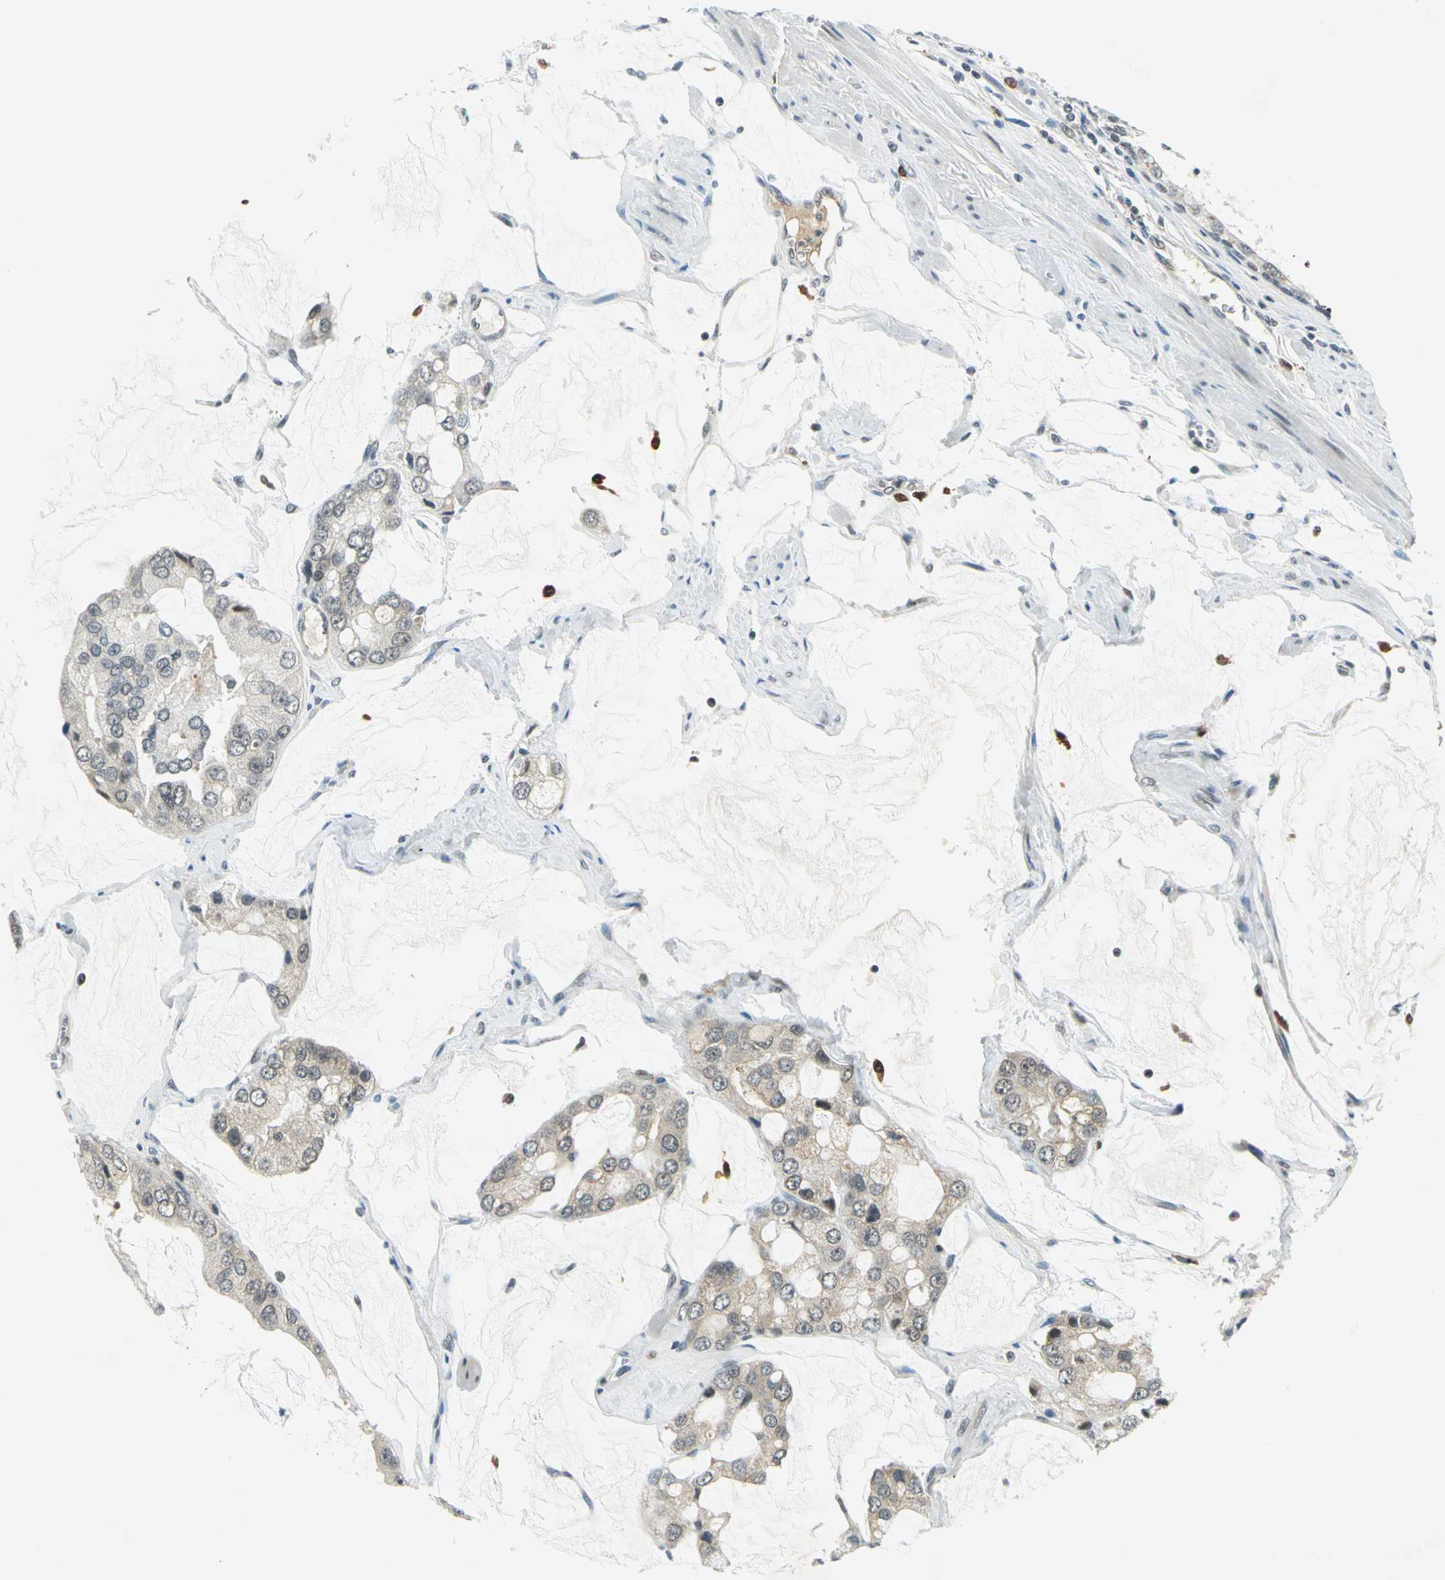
{"staining": {"intensity": "negative", "quantity": "none", "location": "none"}, "tissue": "prostate cancer", "cell_type": "Tumor cells", "image_type": "cancer", "snomed": [{"axis": "morphology", "description": "Adenocarcinoma, High grade"}, {"axis": "topography", "description": "Prostate"}], "caption": "Immunohistochemistry micrograph of neoplastic tissue: prostate cancer stained with DAB (3,3'-diaminobenzidine) demonstrates no significant protein expression in tumor cells.", "gene": "MTMR10", "patient": {"sex": "male", "age": 67}}